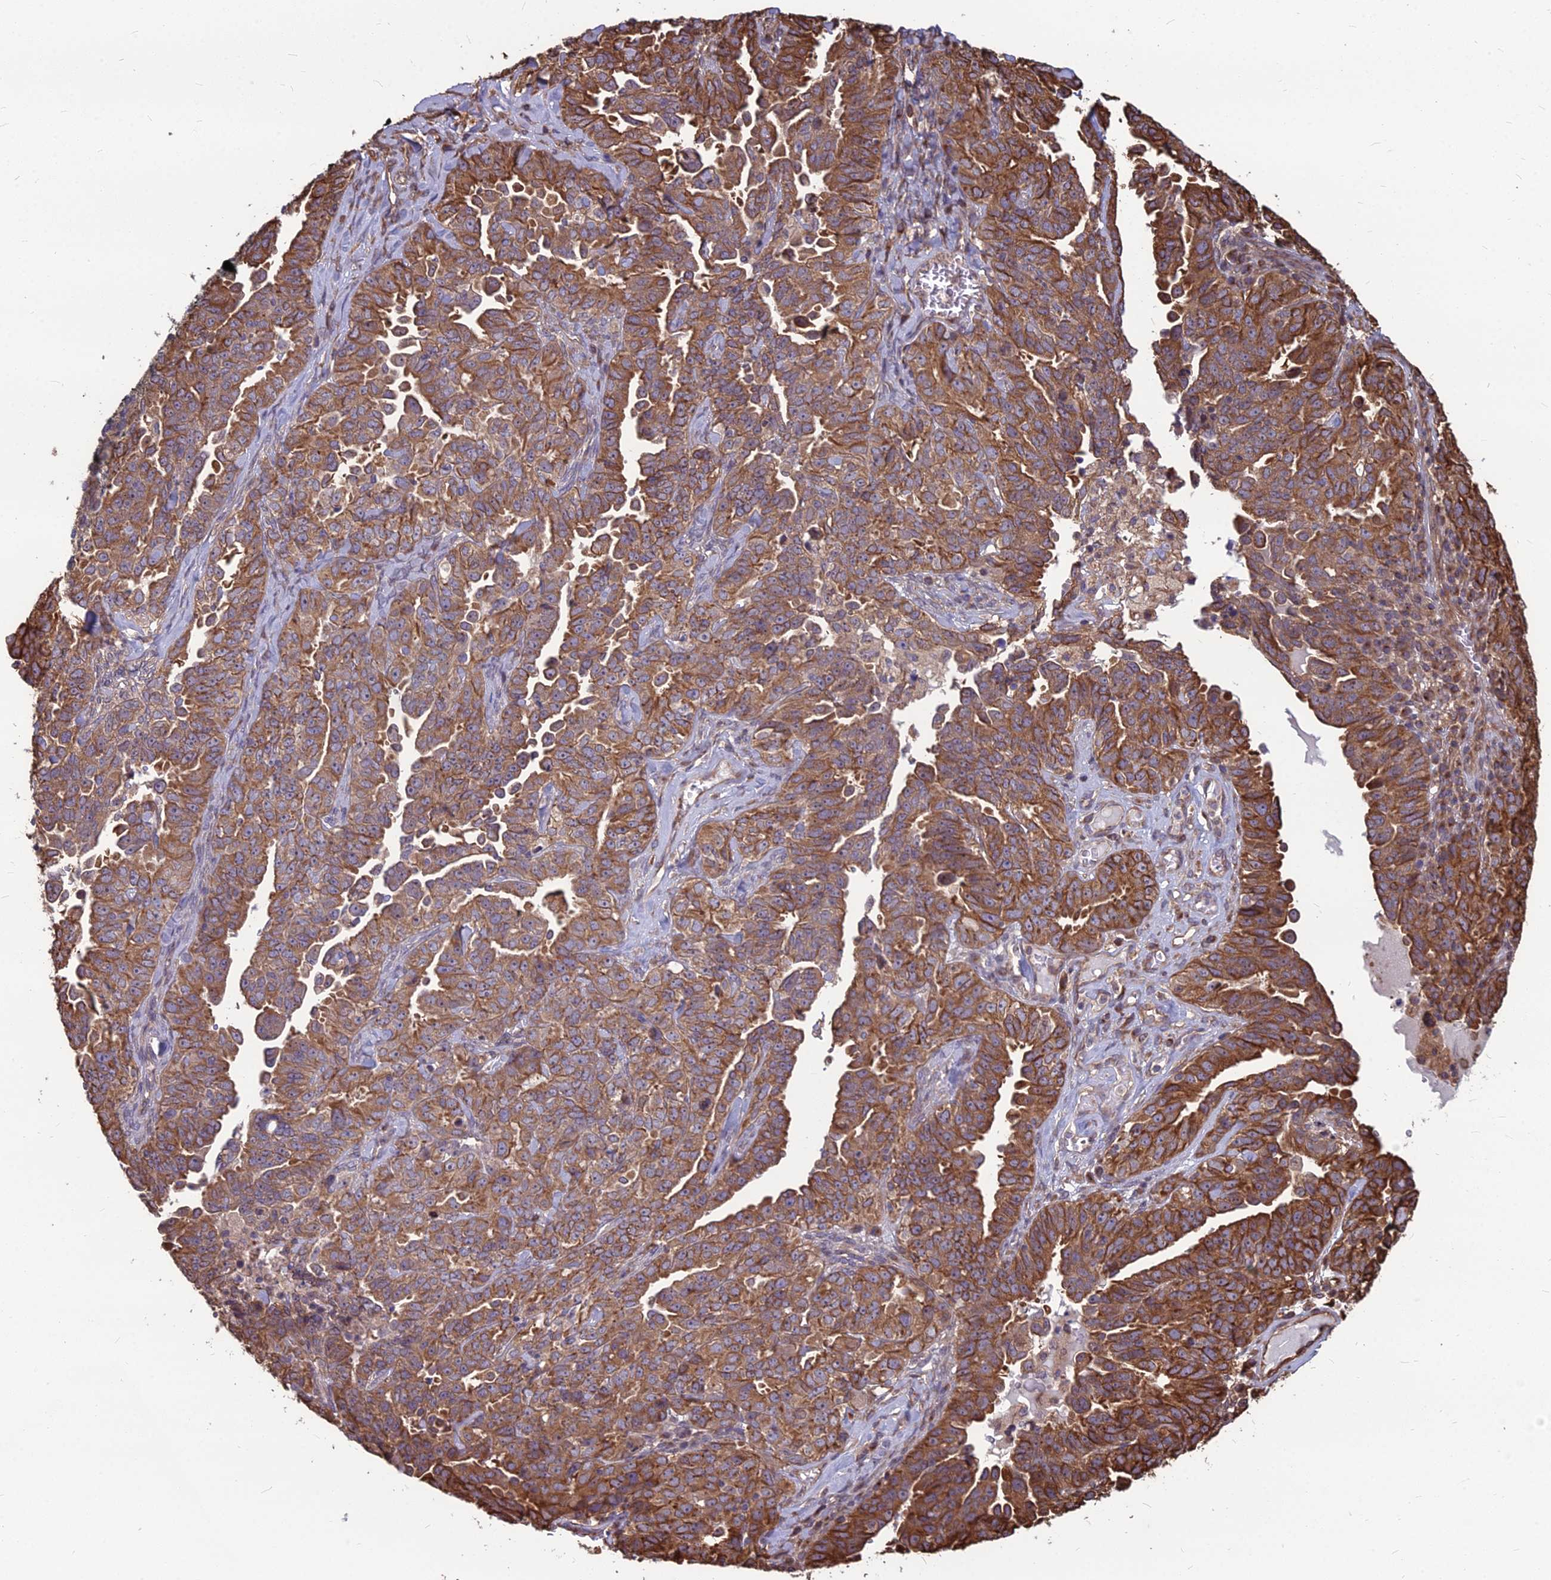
{"staining": {"intensity": "moderate", "quantity": ">75%", "location": "cytoplasmic/membranous"}, "tissue": "ovarian cancer", "cell_type": "Tumor cells", "image_type": "cancer", "snomed": [{"axis": "morphology", "description": "Carcinoma, endometroid"}, {"axis": "topography", "description": "Ovary"}], "caption": "A histopathology image of human endometroid carcinoma (ovarian) stained for a protein exhibits moderate cytoplasmic/membranous brown staining in tumor cells.", "gene": "LSM6", "patient": {"sex": "female", "age": 62}}